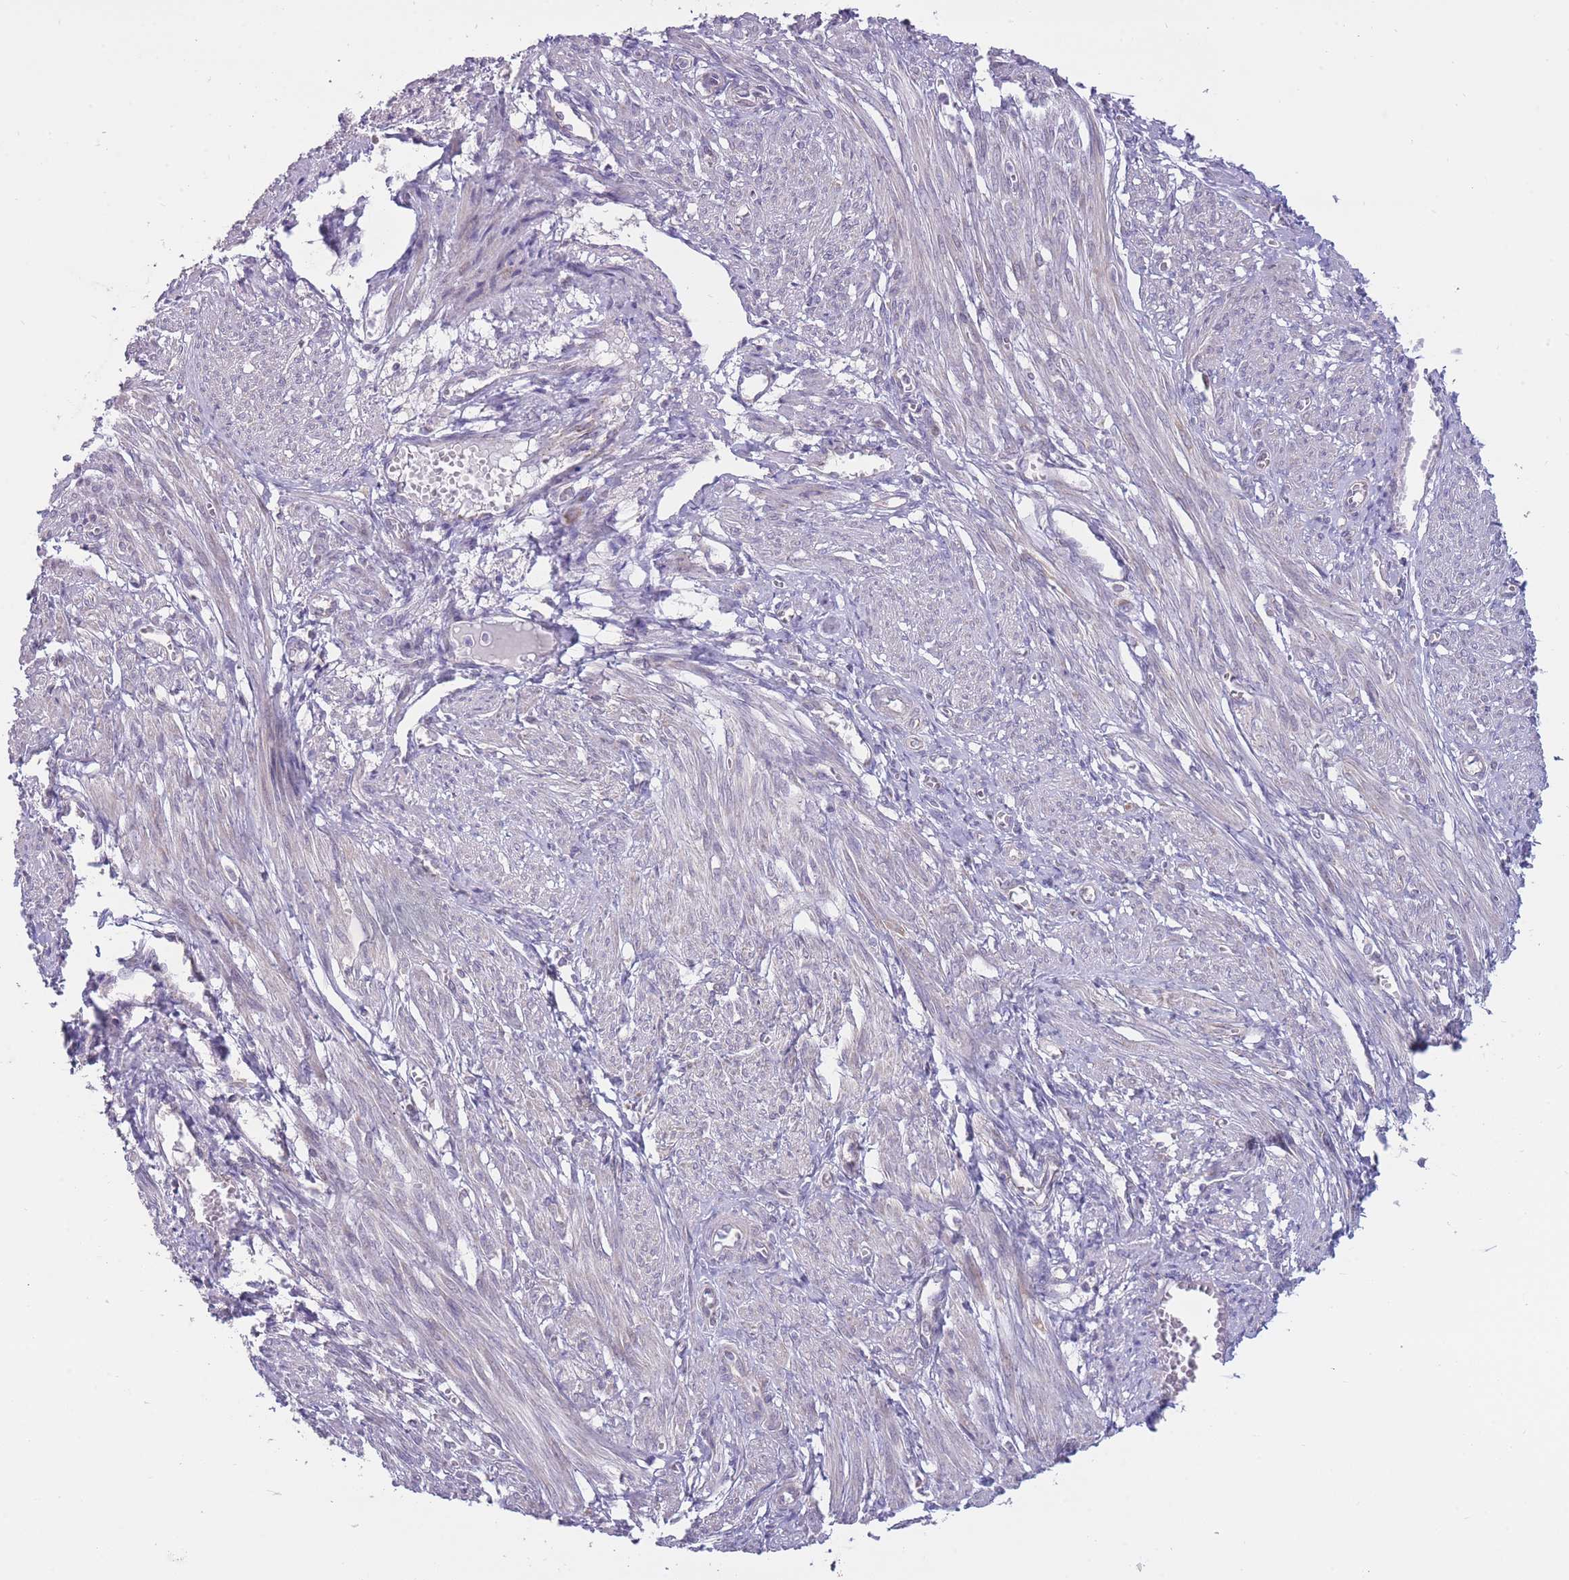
{"staining": {"intensity": "negative", "quantity": "none", "location": "none"}, "tissue": "smooth muscle", "cell_type": "Smooth muscle cells", "image_type": "normal", "snomed": [{"axis": "morphology", "description": "Normal tissue, NOS"}, {"axis": "topography", "description": "Smooth muscle"}], "caption": "This is a histopathology image of immunohistochemistry (IHC) staining of unremarkable smooth muscle, which shows no positivity in smooth muscle cells.", "gene": "MCIDAS", "patient": {"sex": "female", "age": 39}}